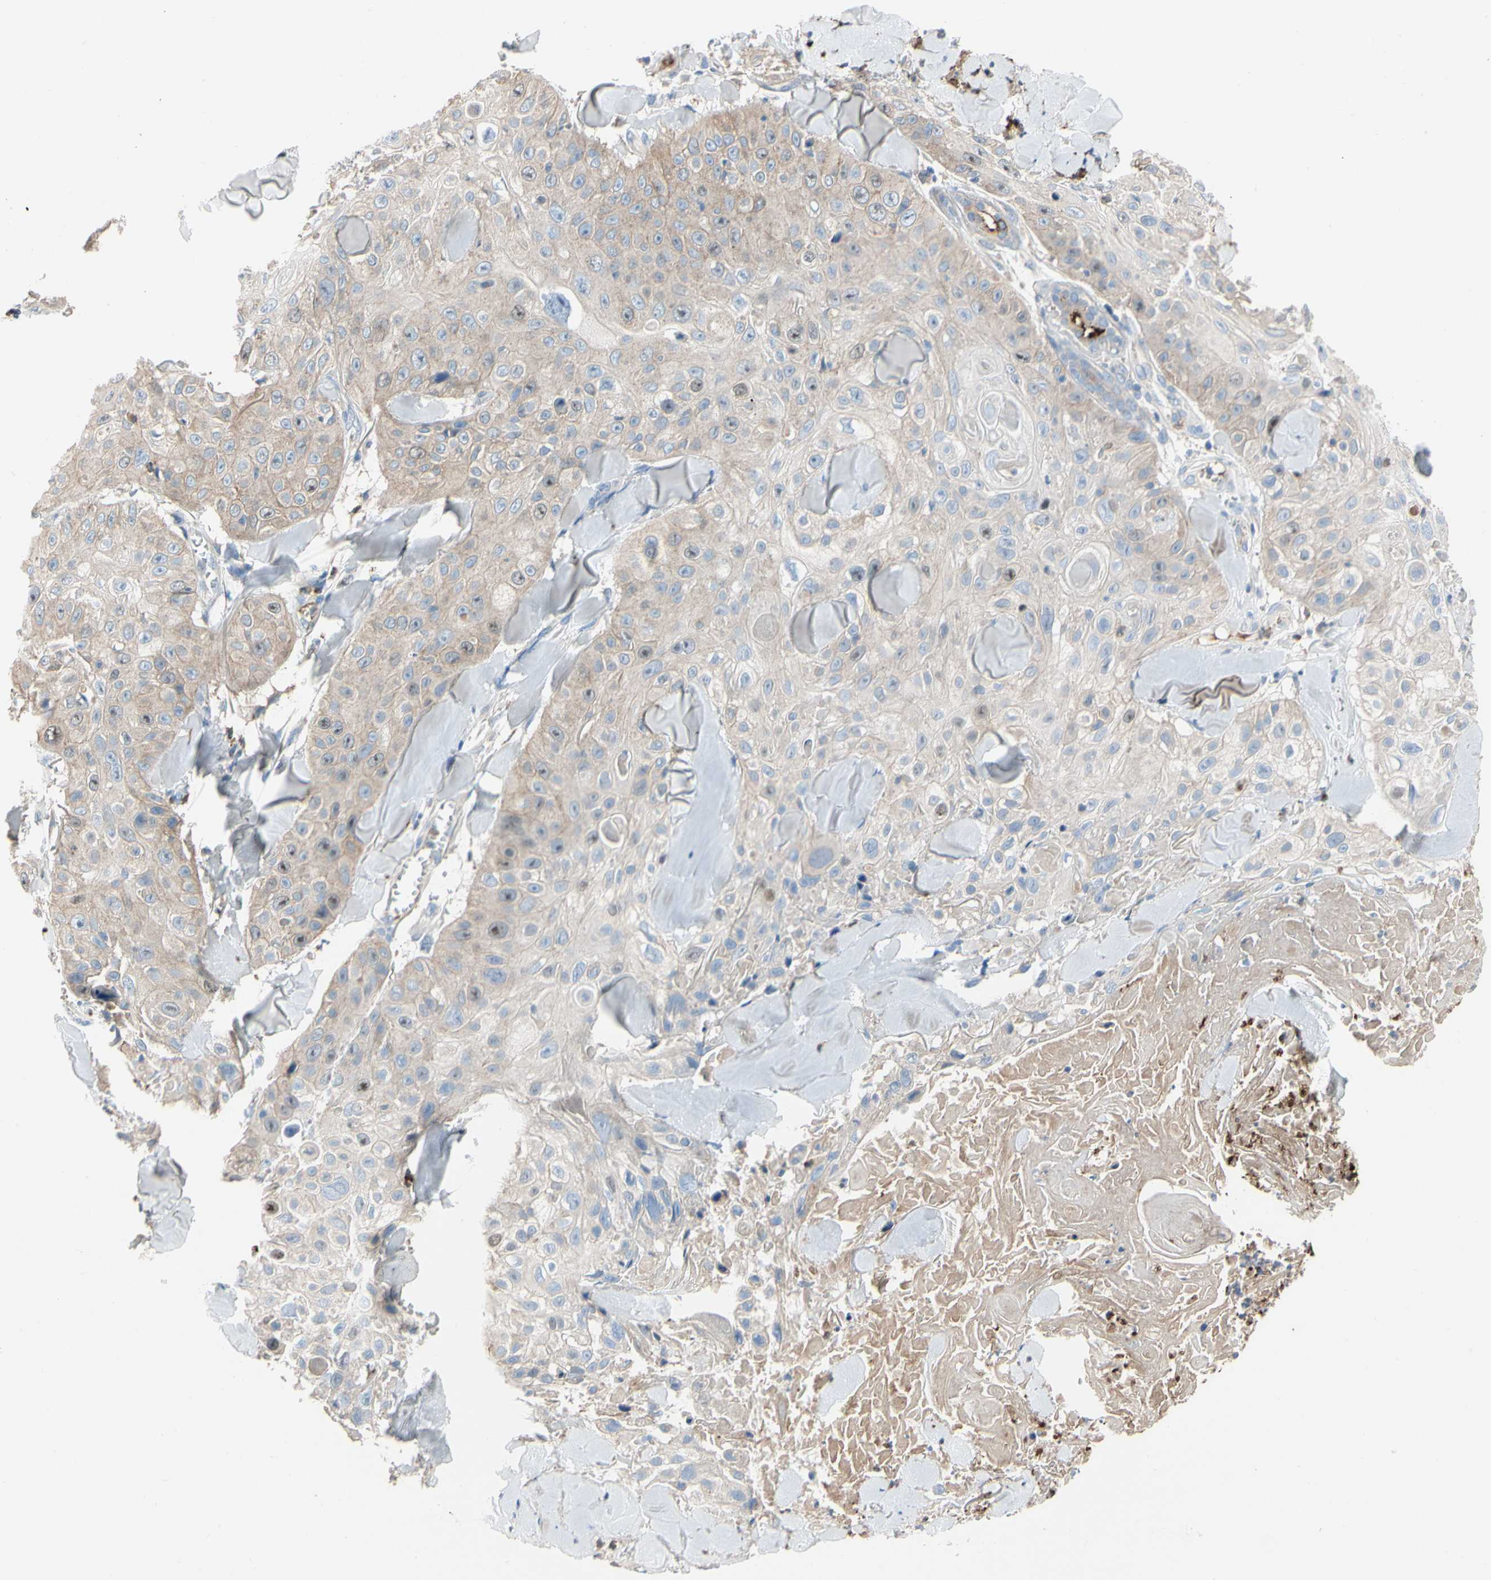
{"staining": {"intensity": "moderate", "quantity": "<25%", "location": "cytoplasmic/membranous,nuclear"}, "tissue": "skin cancer", "cell_type": "Tumor cells", "image_type": "cancer", "snomed": [{"axis": "morphology", "description": "Squamous cell carcinoma, NOS"}, {"axis": "topography", "description": "Skin"}], "caption": "The micrograph reveals immunohistochemical staining of skin cancer. There is moderate cytoplasmic/membranous and nuclear expression is seen in about <25% of tumor cells.", "gene": "HJURP", "patient": {"sex": "male", "age": 86}}